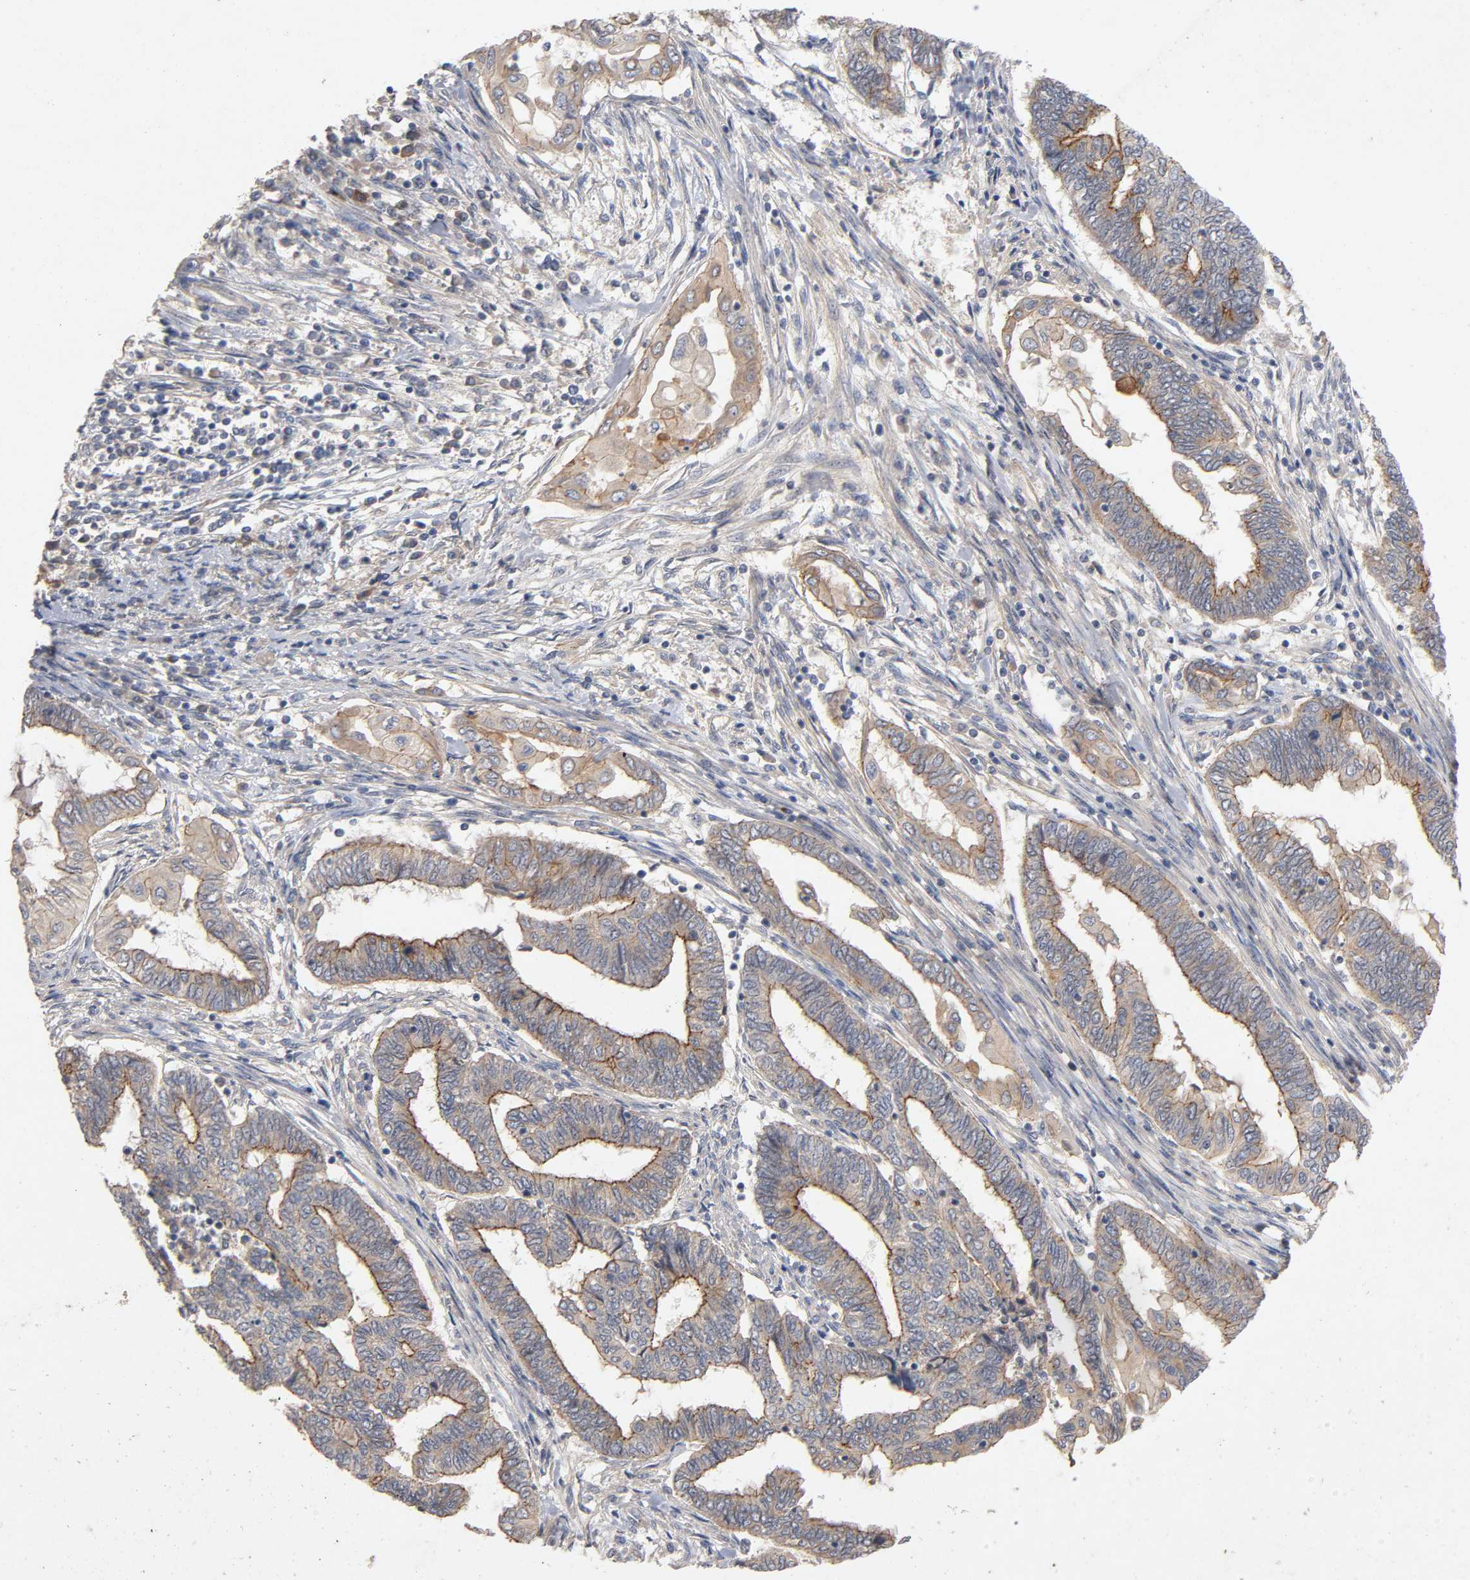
{"staining": {"intensity": "moderate", "quantity": "25%-75%", "location": "cytoplasmic/membranous"}, "tissue": "endometrial cancer", "cell_type": "Tumor cells", "image_type": "cancer", "snomed": [{"axis": "morphology", "description": "Adenocarcinoma, NOS"}, {"axis": "topography", "description": "Uterus"}, {"axis": "topography", "description": "Endometrium"}], "caption": "A brown stain shows moderate cytoplasmic/membranous staining of a protein in human adenocarcinoma (endometrial) tumor cells.", "gene": "PDZD11", "patient": {"sex": "female", "age": 70}}